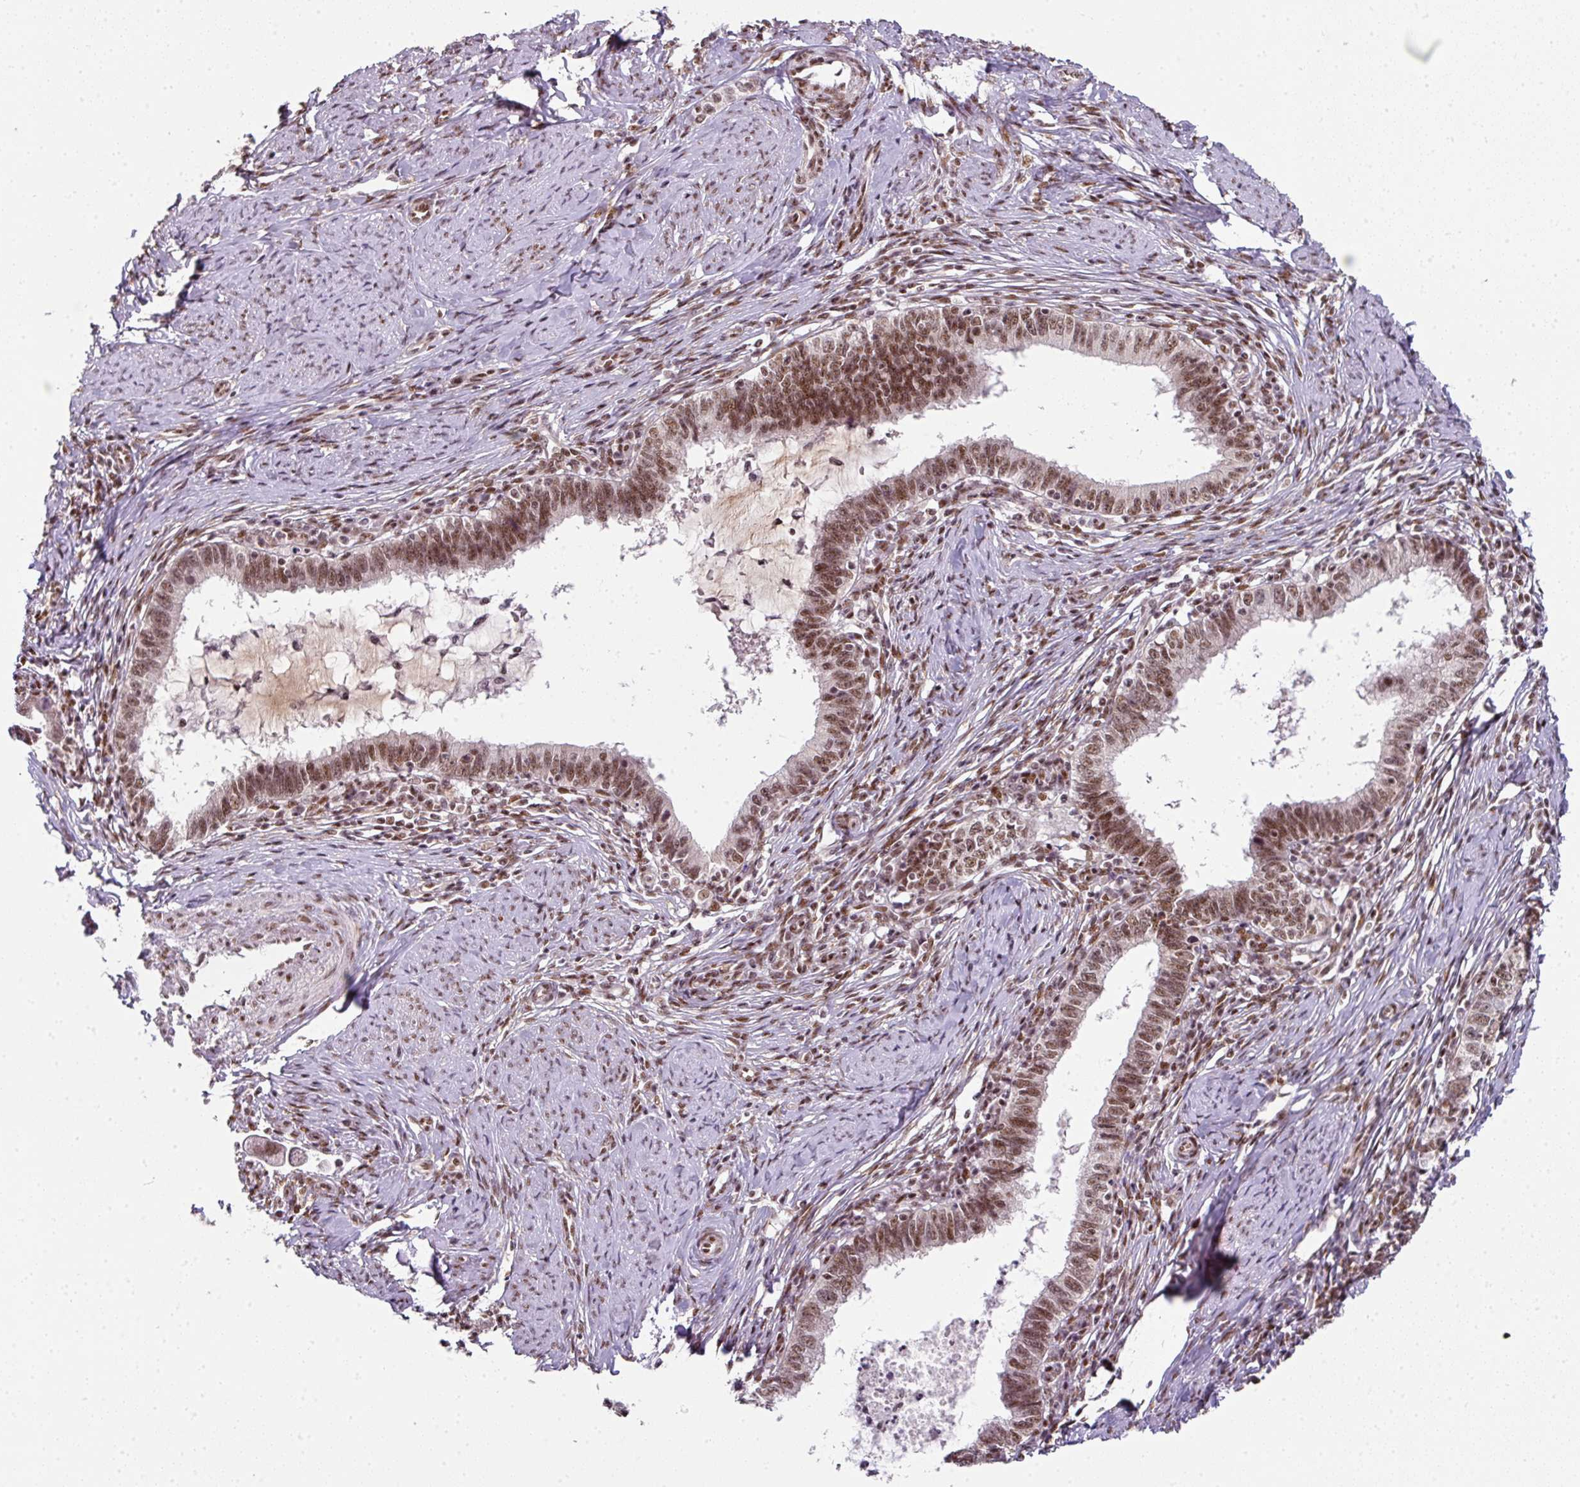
{"staining": {"intensity": "moderate", "quantity": ">75%", "location": "nuclear"}, "tissue": "cervical cancer", "cell_type": "Tumor cells", "image_type": "cancer", "snomed": [{"axis": "morphology", "description": "Adenocarcinoma, NOS"}, {"axis": "topography", "description": "Cervix"}], "caption": "A brown stain shows moderate nuclear expression of a protein in cervical cancer tumor cells.", "gene": "NFYA", "patient": {"sex": "female", "age": 36}}